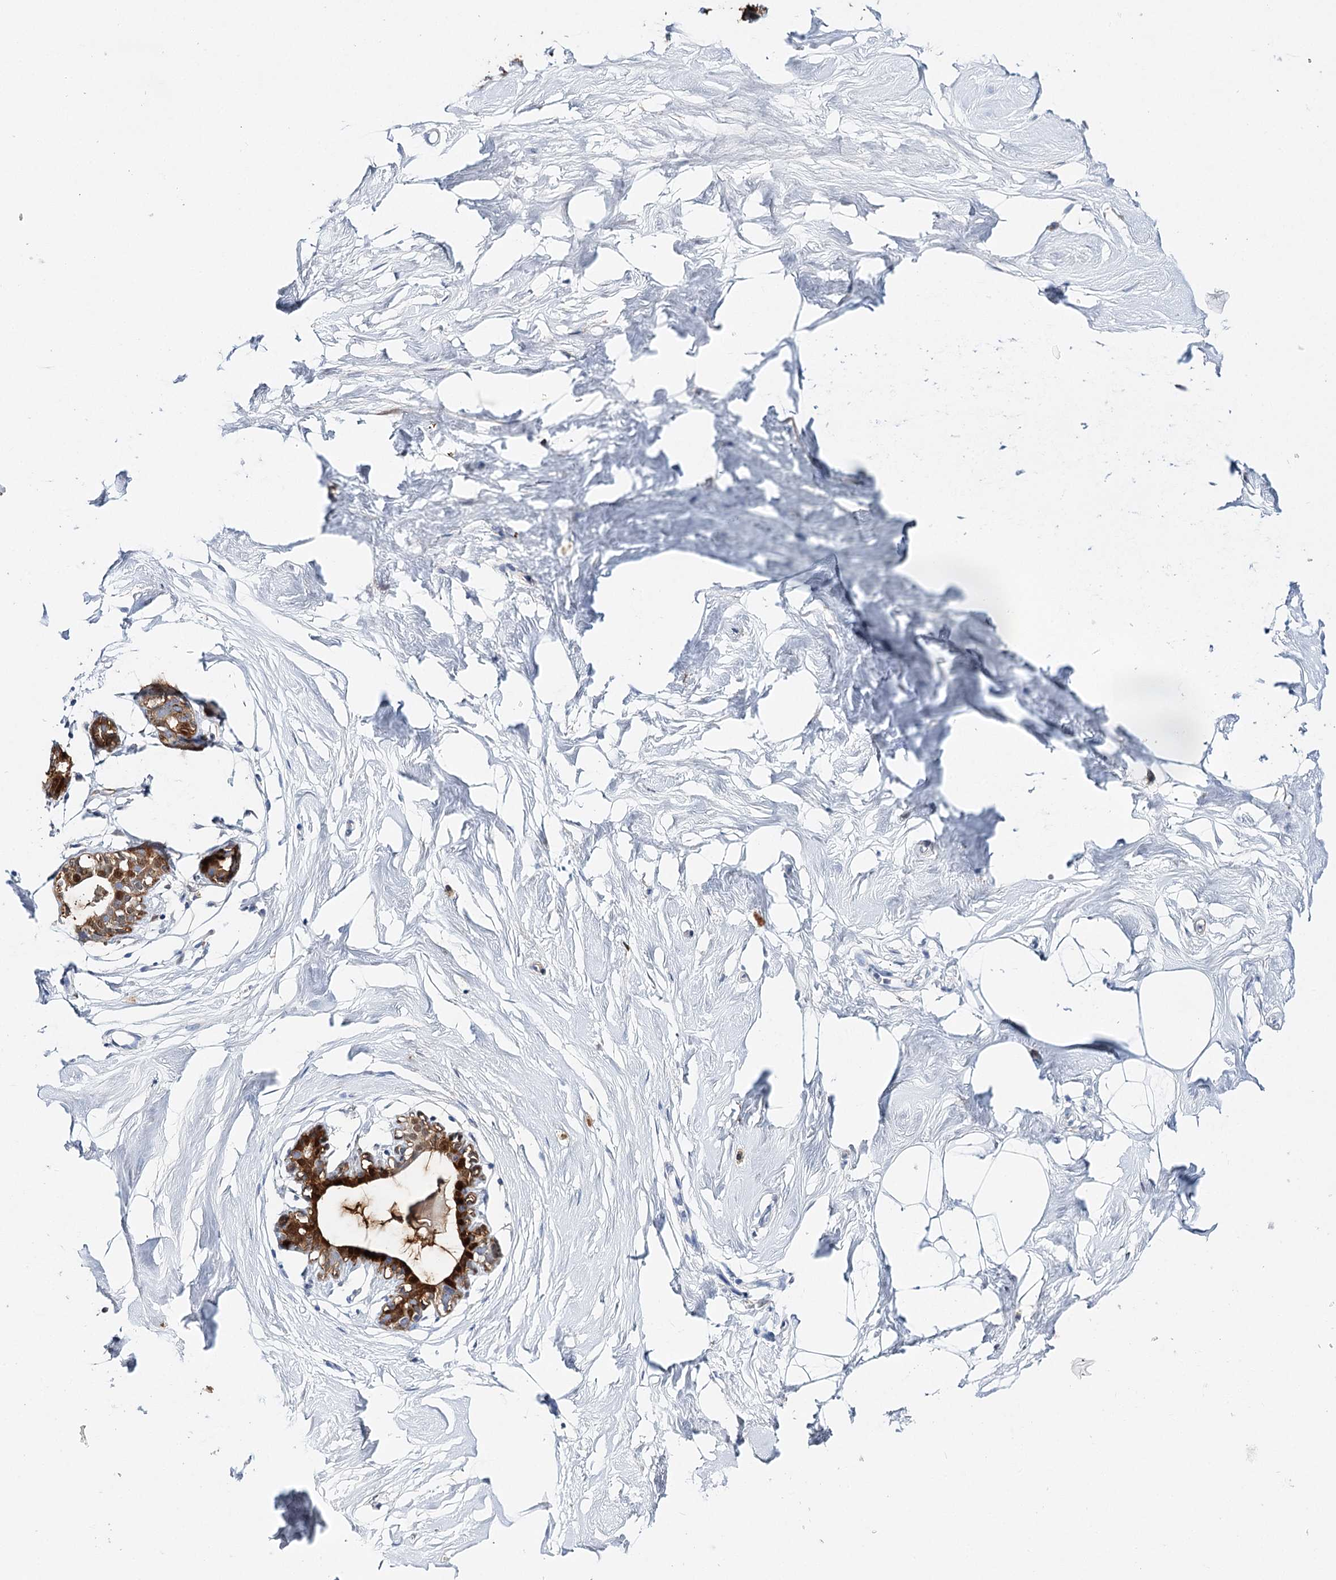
{"staining": {"intensity": "negative", "quantity": "none", "location": "none"}, "tissue": "breast", "cell_type": "Adipocytes", "image_type": "normal", "snomed": [{"axis": "morphology", "description": "Normal tissue, NOS"}, {"axis": "morphology", "description": "Adenoma, NOS"}, {"axis": "topography", "description": "Breast"}], "caption": "High magnification brightfield microscopy of benign breast stained with DAB (3,3'-diaminobenzidine) (brown) and counterstained with hematoxylin (blue): adipocytes show no significant positivity. The staining was performed using DAB (3,3'-diaminobenzidine) to visualize the protein expression in brown, while the nuclei were stained in blue with hematoxylin (Magnification: 20x).", "gene": "CFAP46", "patient": {"sex": "female", "age": 23}}